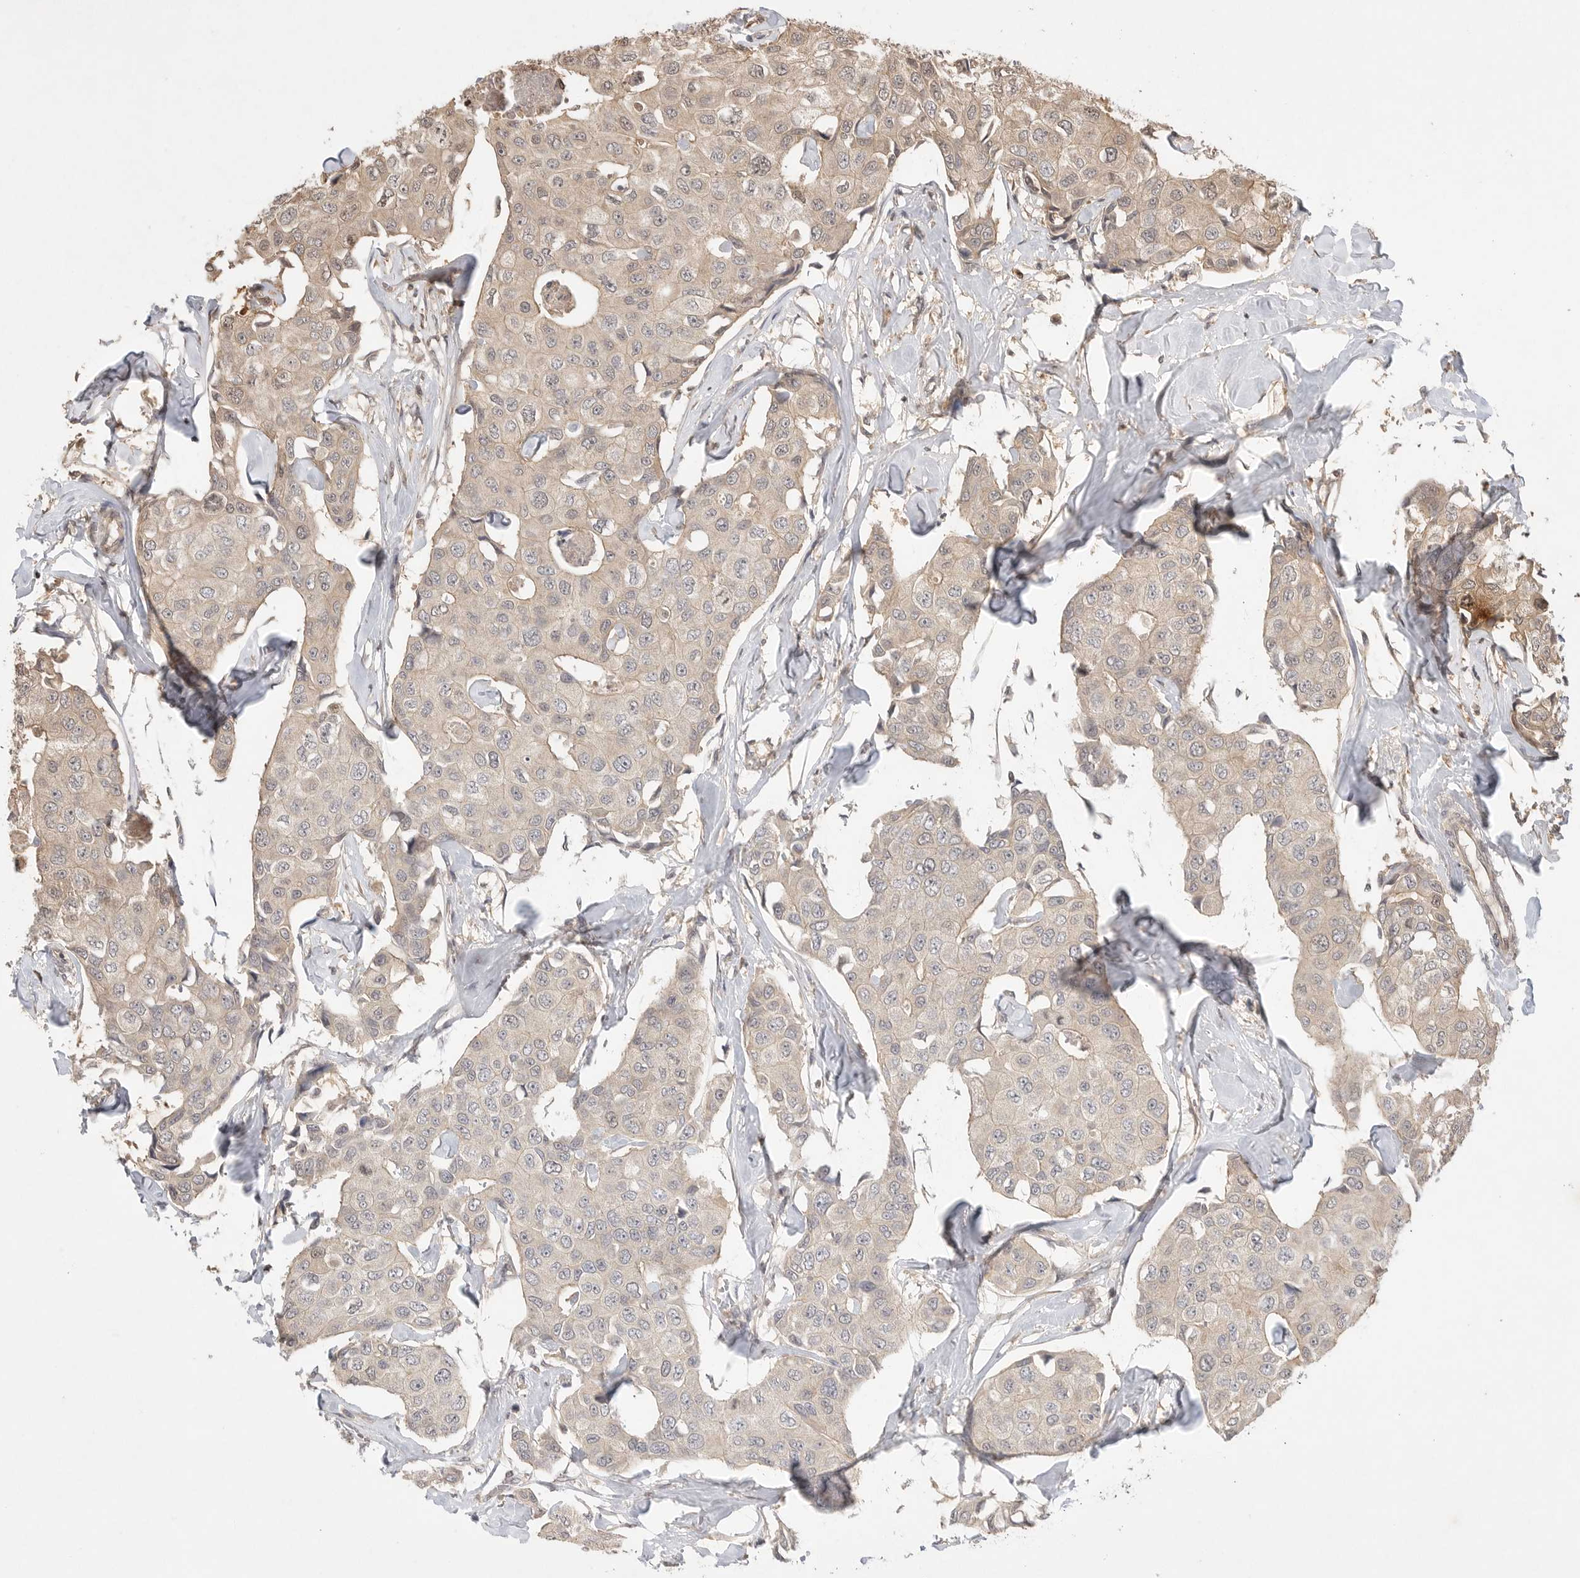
{"staining": {"intensity": "weak", "quantity": "<25%", "location": "cytoplasmic/membranous"}, "tissue": "breast cancer", "cell_type": "Tumor cells", "image_type": "cancer", "snomed": [{"axis": "morphology", "description": "Duct carcinoma"}, {"axis": "topography", "description": "Breast"}], "caption": "The micrograph reveals no significant staining in tumor cells of breast intraductal carcinoma.", "gene": "PRMT3", "patient": {"sex": "female", "age": 80}}